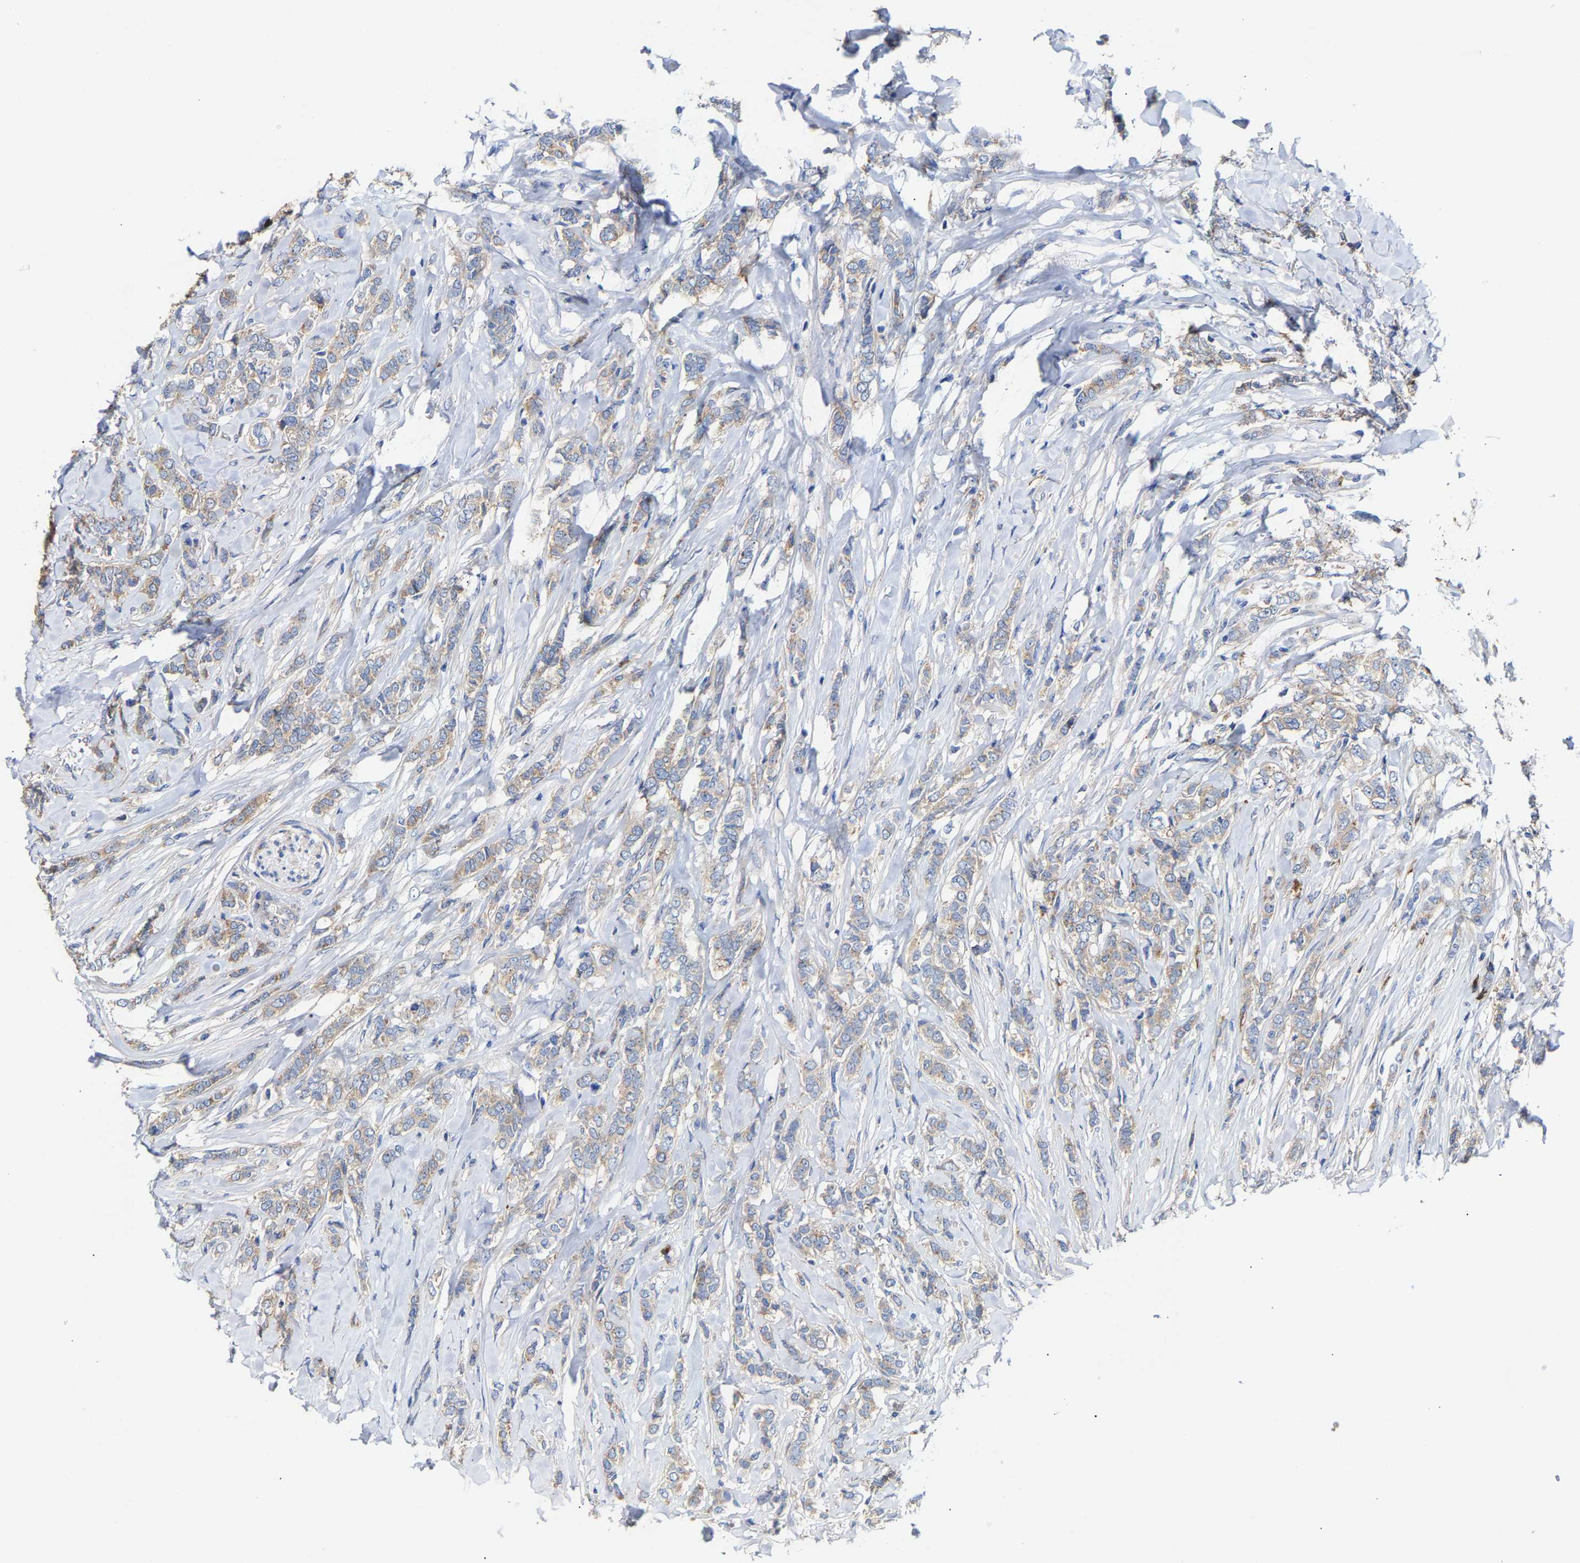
{"staining": {"intensity": "weak", "quantity": ">75%", "location": "cytoplasmic/membranous"}, "tissue": "breast cancer", "cell_type": "Tumor cells", "image_type": "cancer", "snomed": [{"axis": "morphology", "description": "Lobular carcinoma"}, {"axis": "topography", "description": "Skin"}, {"axis": "topography", "description": "Breast"}], "caption": "Immunohistochemical staining of breast lobular carcinoma reveals low levels of weak cytoplasmic/membranous expression in approximately >75% of tumor cells.", "gene": "PPP1R15A", "patient": {"sex": "female", "age": 46}}